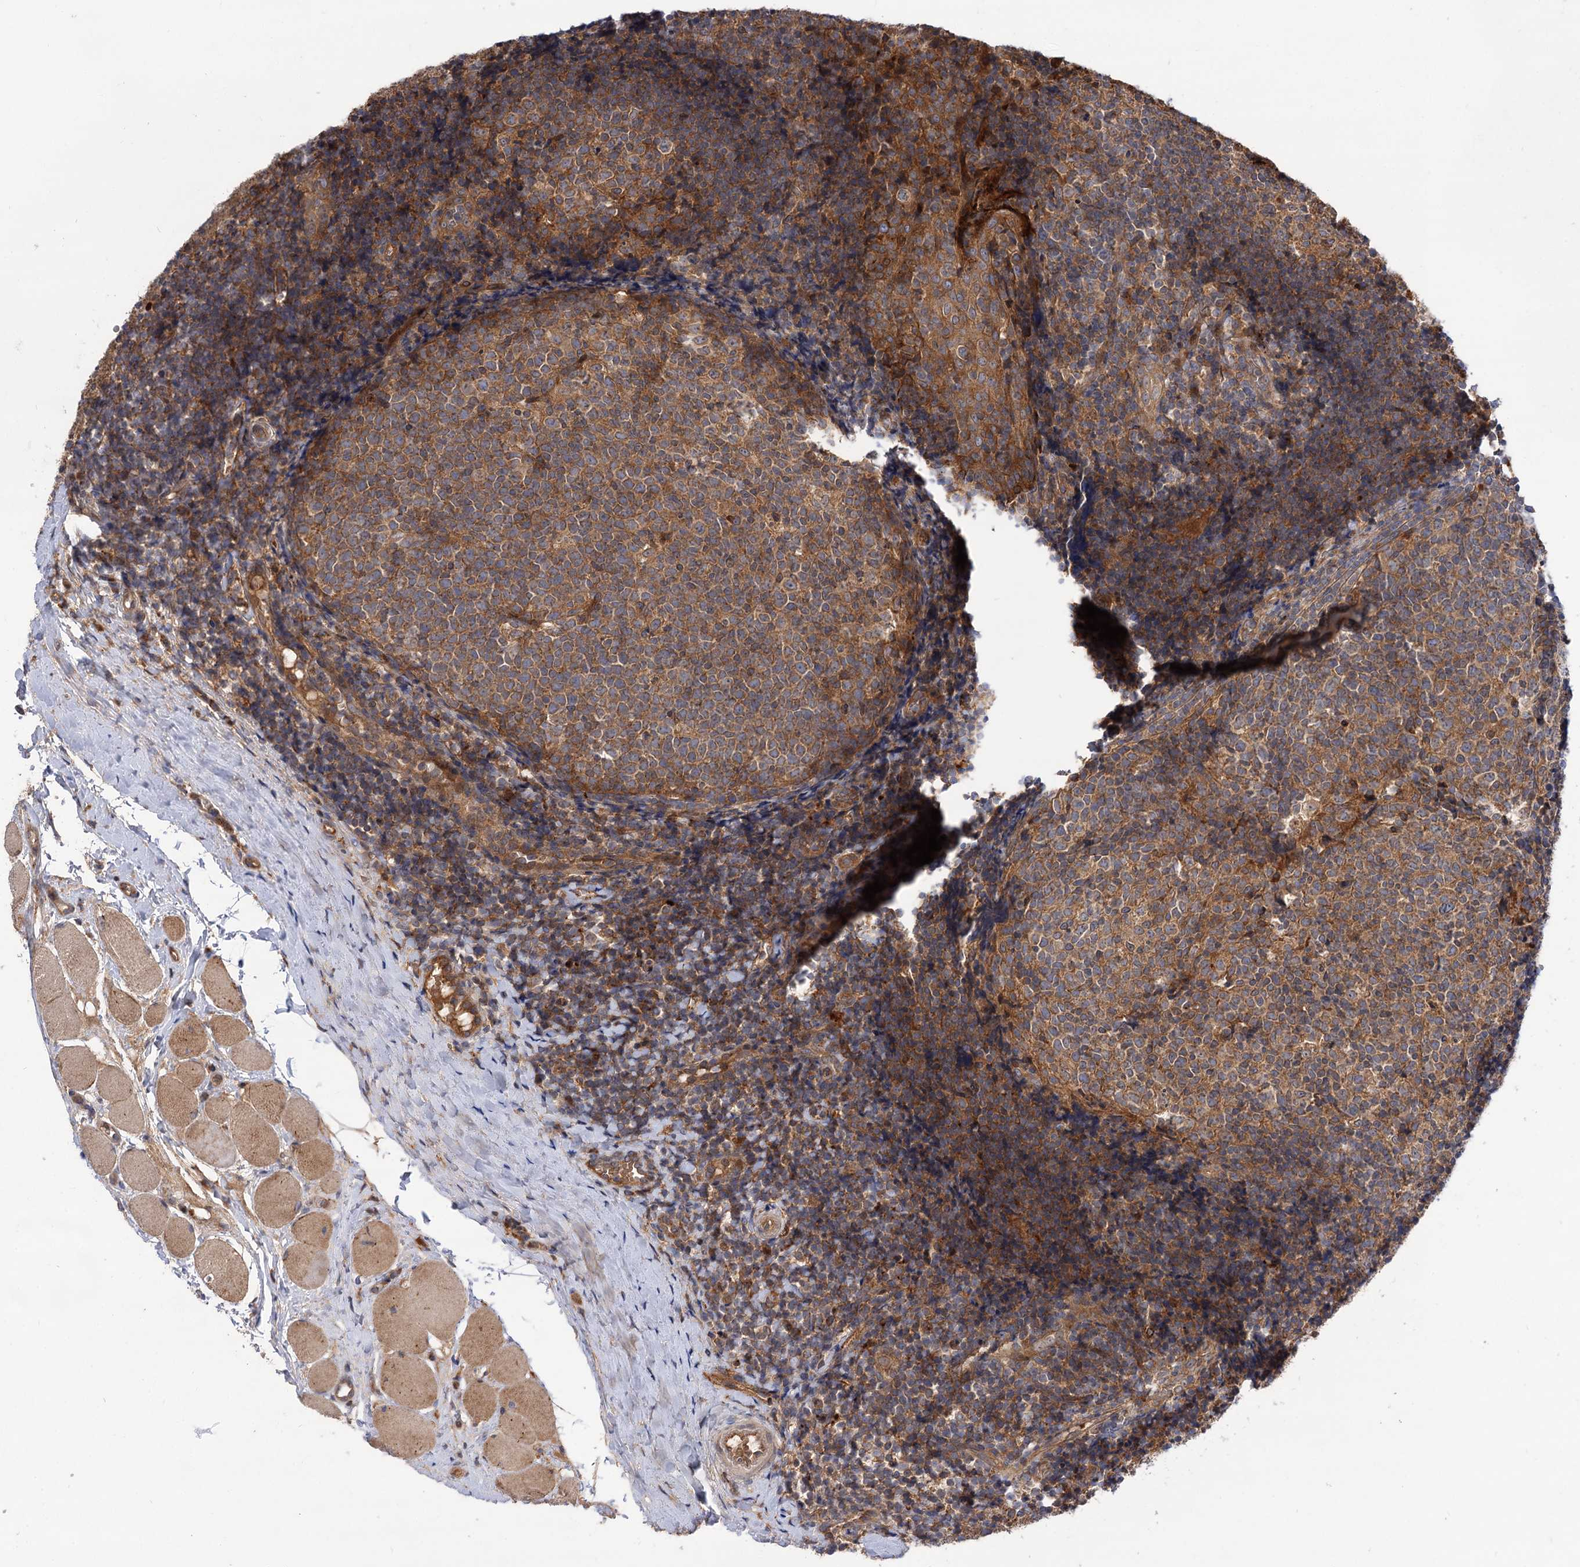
{"staining": {"intensity": "moderate", "quantity": ">75%", "location": "cytoplasmic/membranous"}, "tissue": "tonsil", "cell_type": "Germinal center cells", "image_type": "normal", "snomed": [{"axis": "morphology", "description": "Normal tissue, NOS"}, {"axis": "topography", "description": "Tonsil"}], "caption": "Immunohistochemistry of normal human tonsil reveals medium levels of moderate cytoplasmic/membranous expression in approximately >75% of germinal center cells. The protein is stained brown, and the nuclei are stained in blue (DAB IHC with brightfield microscopy, high magnification).", "gene": "PATL1", "patient": {"sex": "female", "age": 19}}